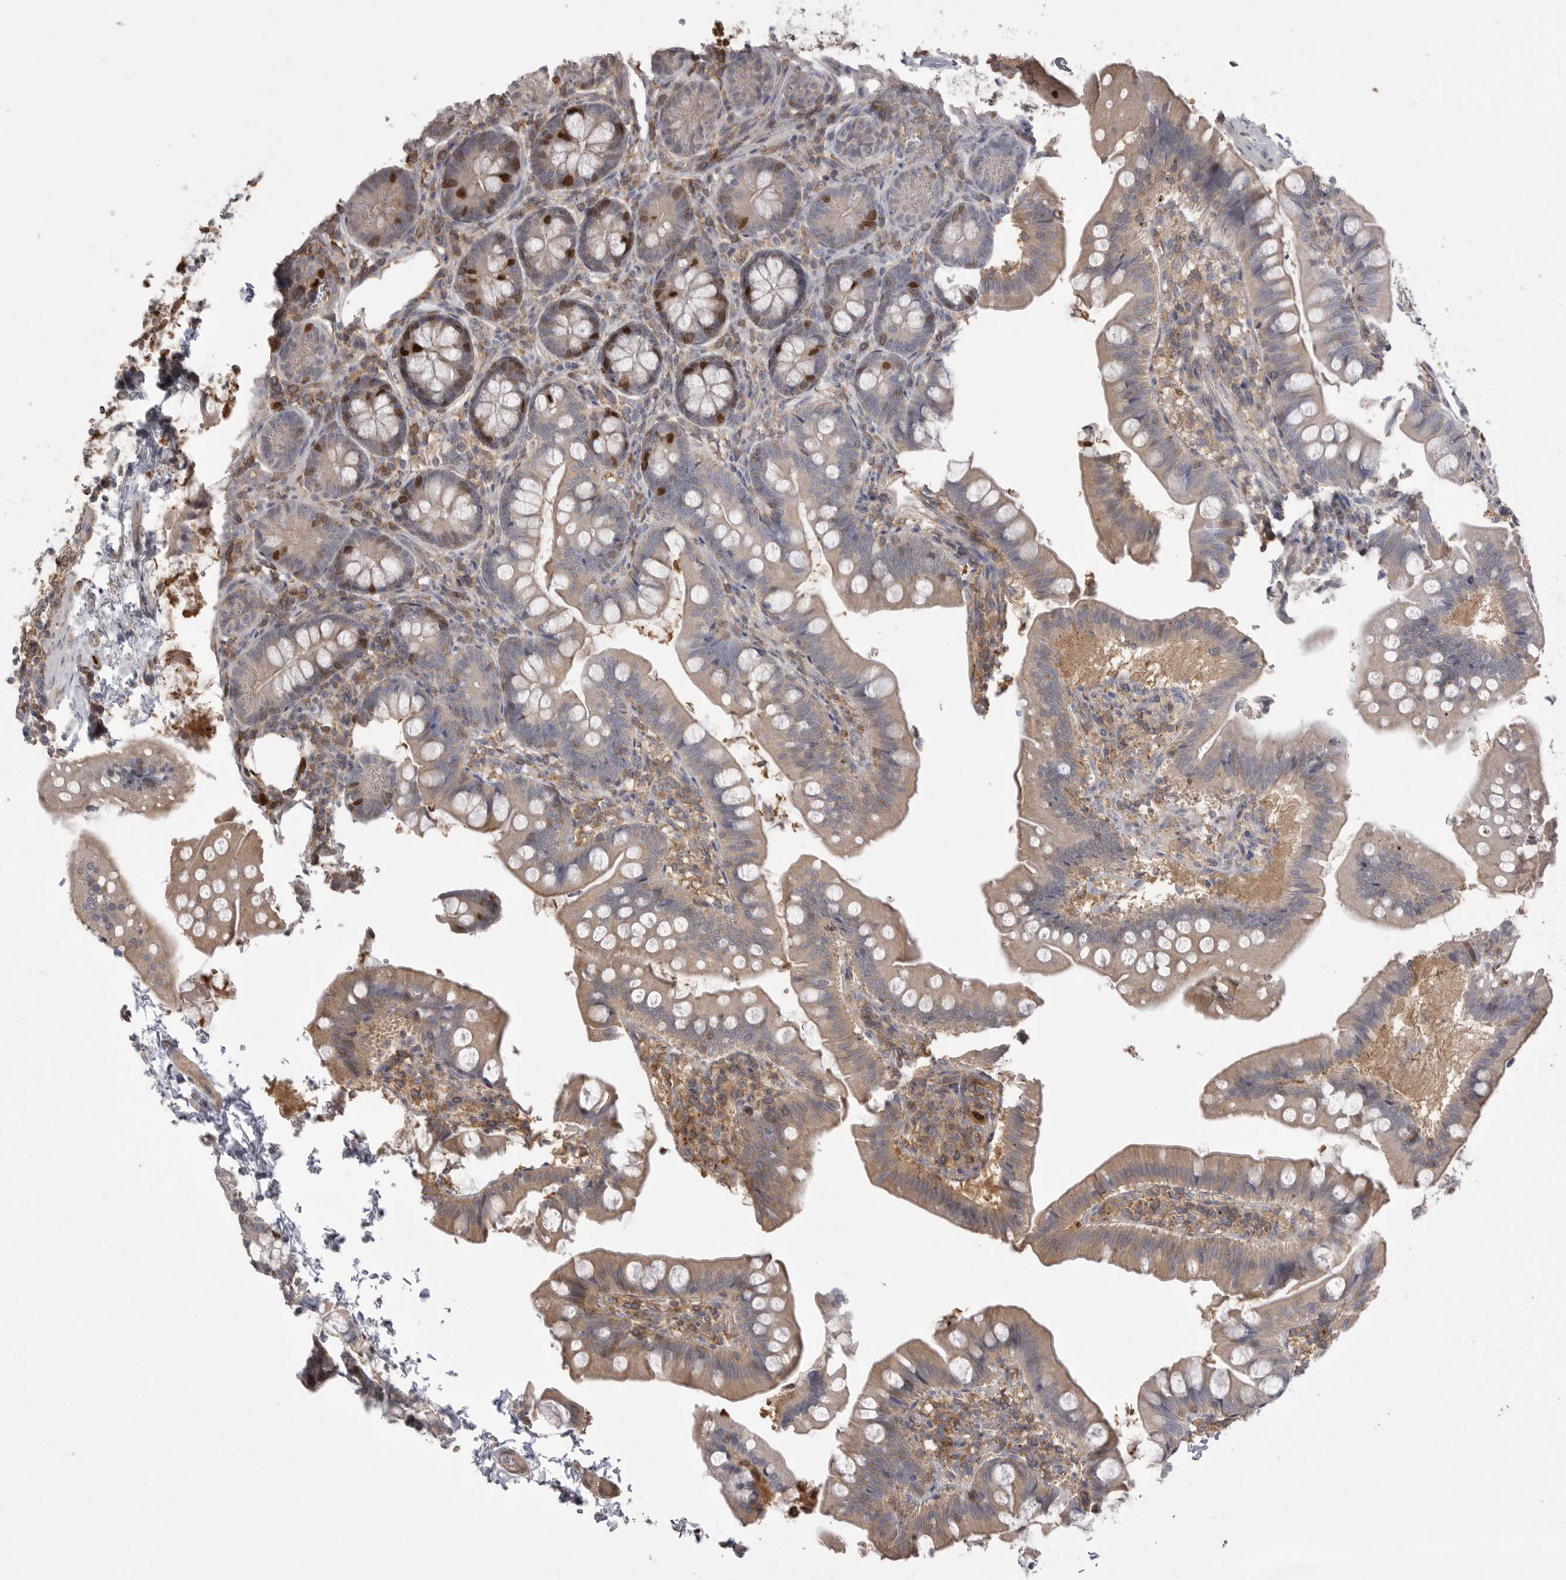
{"staining": {"intensity": "strong", "quantity": "<25%", "location": "cytoplasmic/membranous,nuclear"}, "tissue": "small intestine", "cell_type": "Glandular cells", "image_type": "normal", "snomed": [{"axis": "morphology", "description": "Normal tissue, NOS"}, {"axis": "topography", "description": "Small intestine"}], "caption": "DAB immunohistochemical staining of unremarkable small intestine demonstrates strong cytoplasmic/membranous,nuclear protein staining in approximately <25% of glandular cells.", "gene": "TOP2A", "patient": {"sex": "male", "age": 7}}